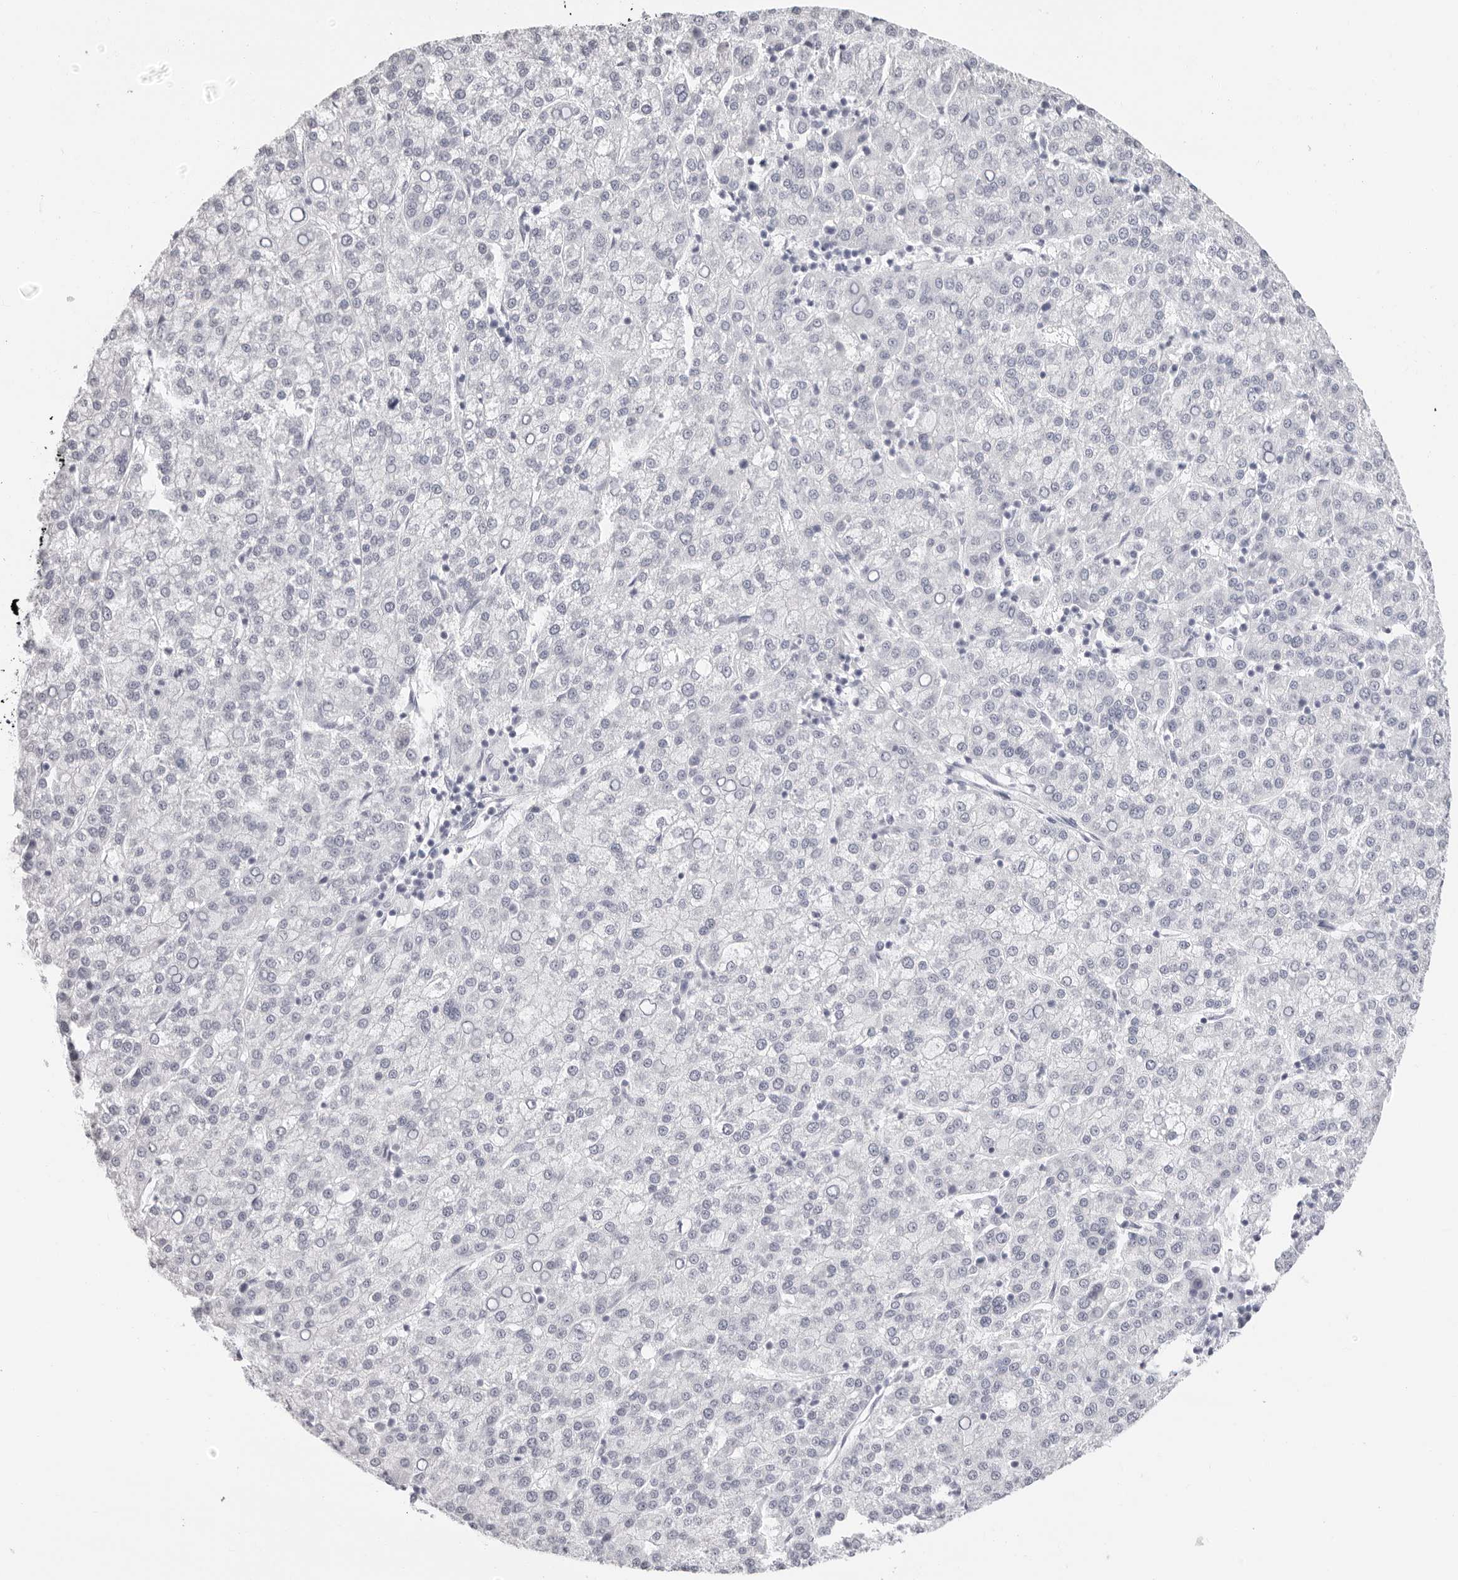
{"staining": {"intensity": "negative", "quantity": "none", "location": "none"}, "tissue": "liver cancer", "cell_type": "Tumor cells", "image_type": "cancer", "snomed": [{"axis": "morphology", "description": "Carcinoma, Hepatocellular, NOS"}, {"axis": "topography", "description": "Liver"}], "caption": "The micrograph exhibits no staining of tumor cells in hepatocellular carcinoma (liver).", "gene": "AGMAT", "patient": {"sex": "female", "age": 58}}